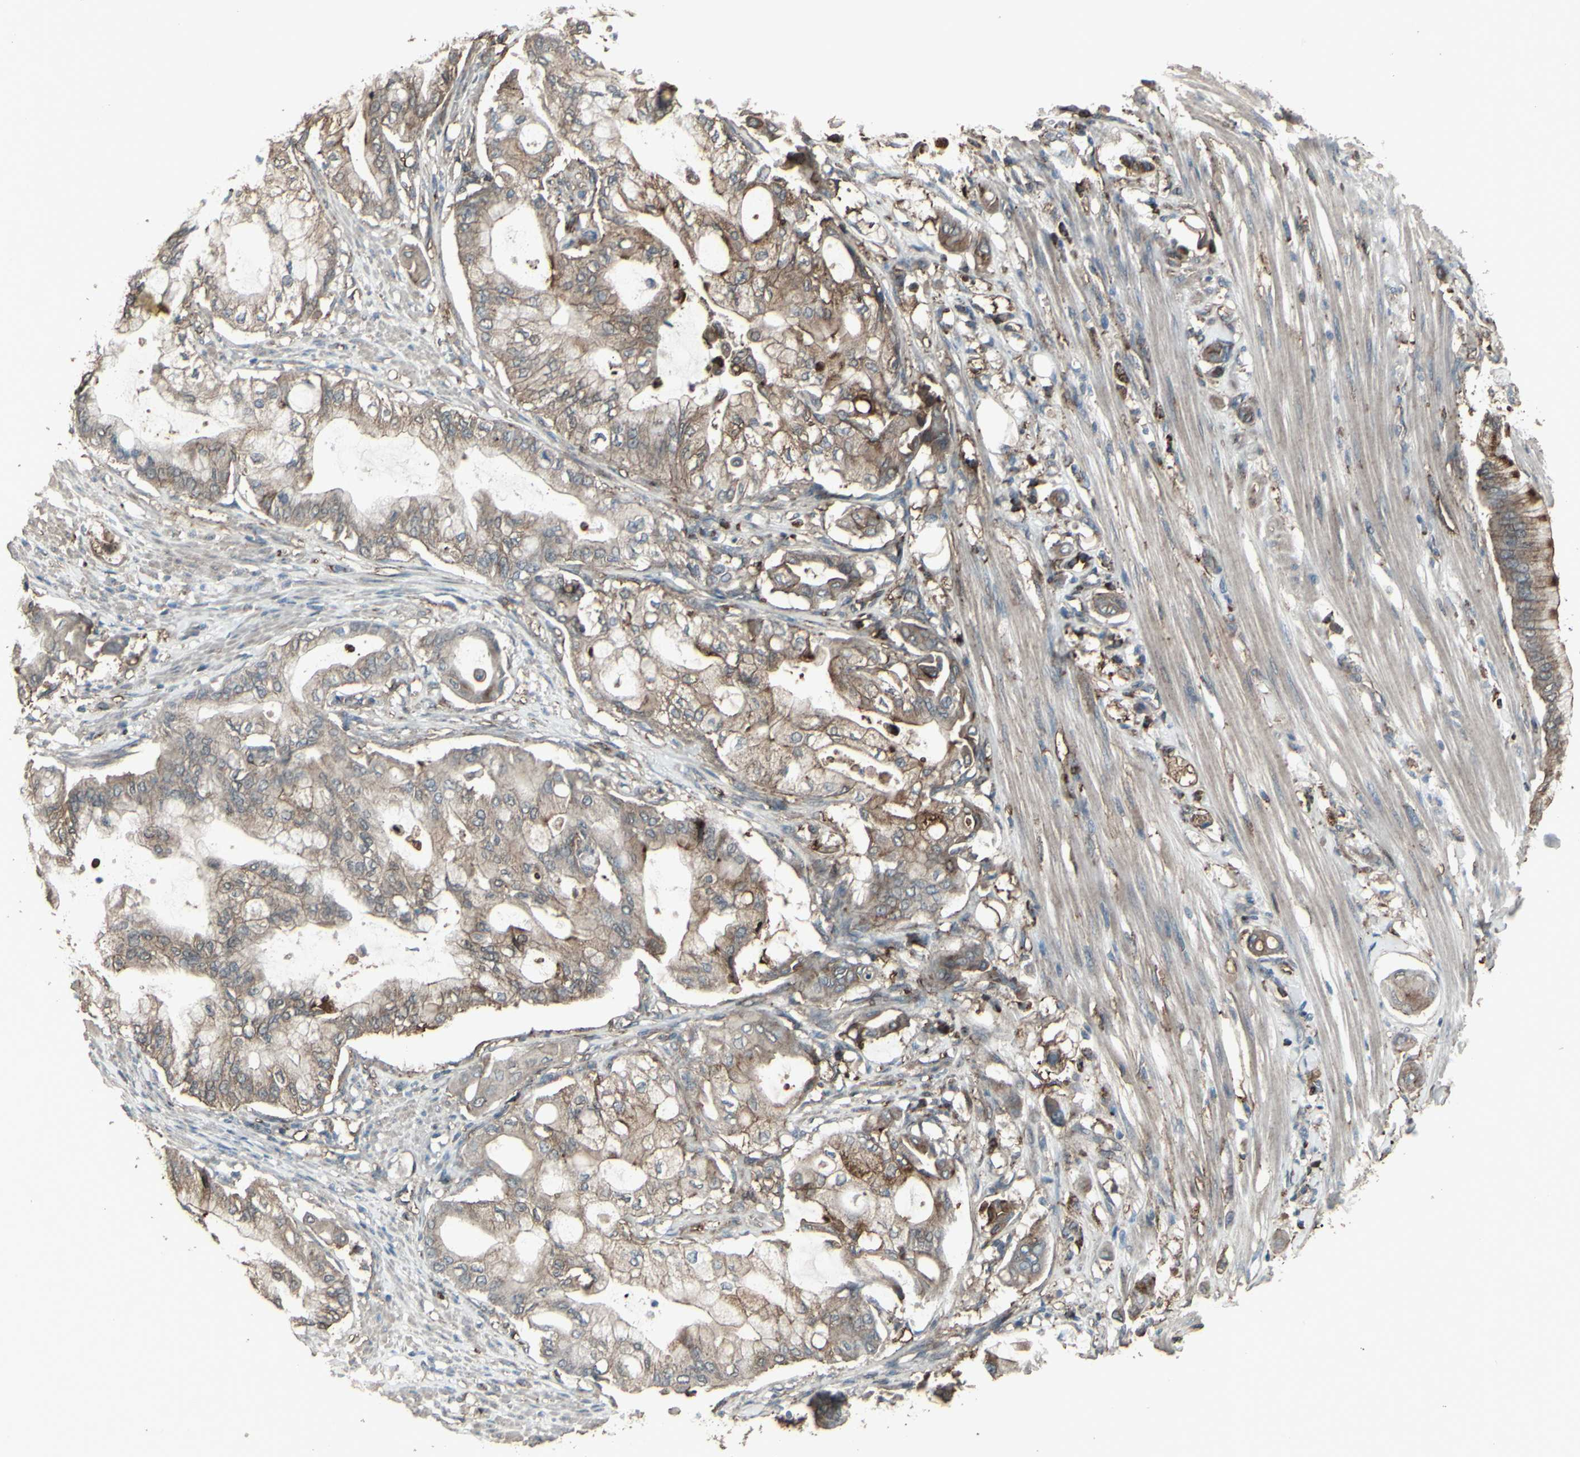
{"staining": {"intensity": "moderate", "quantity": ">75%", "location": "cytoplasmic/membranous"}, "tissue": "pancreatic cancer", "cell_type": "Tumor cells", "image_type": "cancer", "snomed": [{"axis": "morphology", "description": "Adenocarcinoma, NOS"}, {"axis": "morphology", "description": "Adenocarcinoma, metastatic, NOS"}, {"axis": "topography", "description": "Lymph node"}, {"axis": "topography", "description": "Pancreas"}, {"axis": "topography", "description": "Duodenum"}], "caption": "Immunohistochemical staining of human pancreatic cancer reveals medium levels of moderate cytoplasmic/membranous staining in about >75% of tumor cells.", "gene": "SMO", "patient": {"sex": "female", "age": 64}}